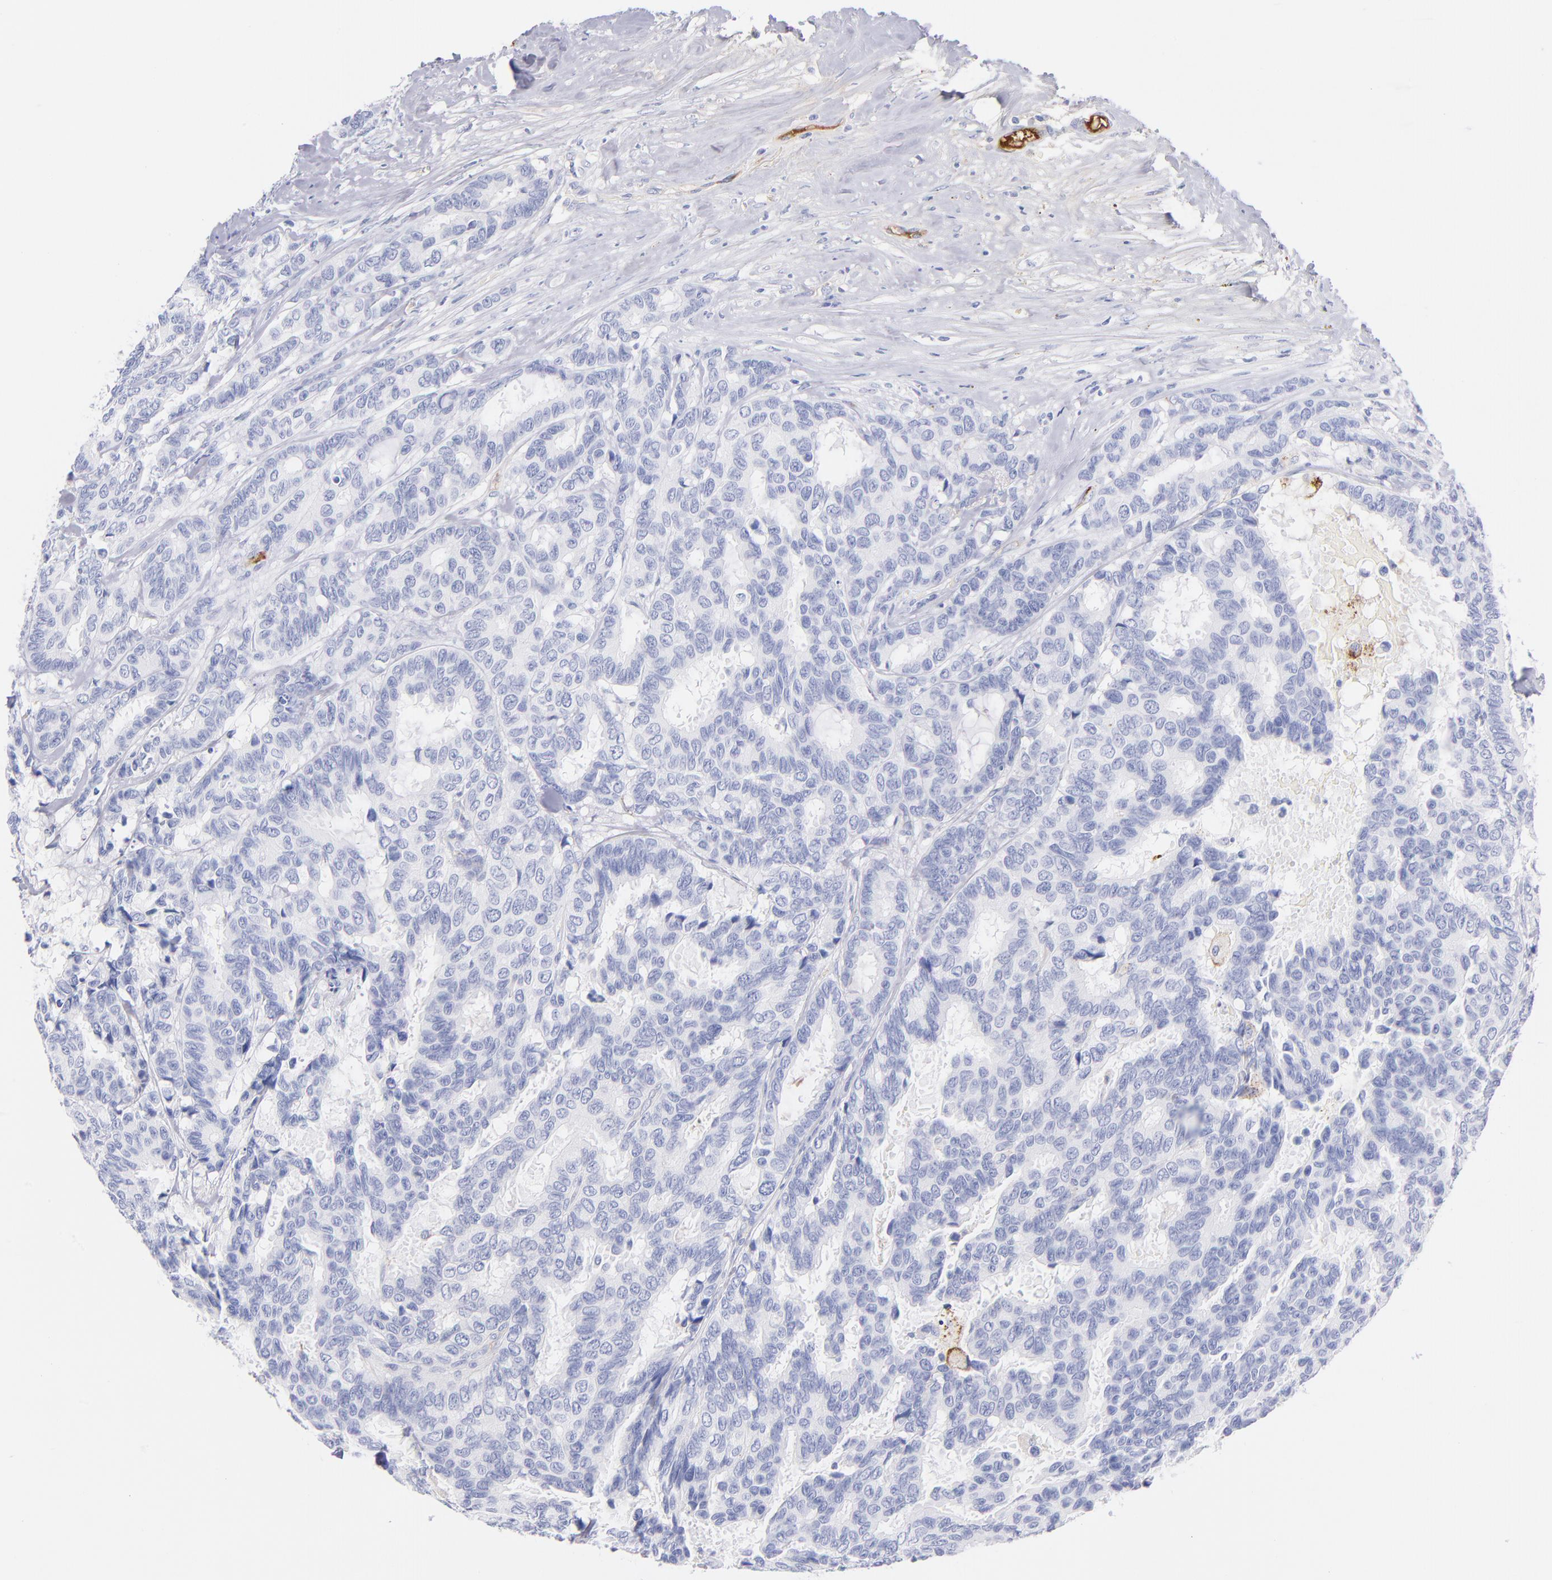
{"staining": {"intensity": "negative", "quantity": "none", "location": "none"}, "tissue": "breast cancer", "cell_type": "Tumor cells", "image_type": "cancer", "snomed": [{"axis": "morphology", "description": "Duct carcinoma"}, {"axis": "topography", "description": "Breast"}], "caption": "This image is of breast cancer (intraductal carcinoma) stained with IHC to label a protein in brown with the nuclei are counter-stained blue. There is no positivity in tumor cells. (DAB (3,3'-diaminobenzidine) immunohistochemistry (IHC) with hematoxylin counter stain).", "gene": "HP", "patient": {"sex": "female", "age": 87}}